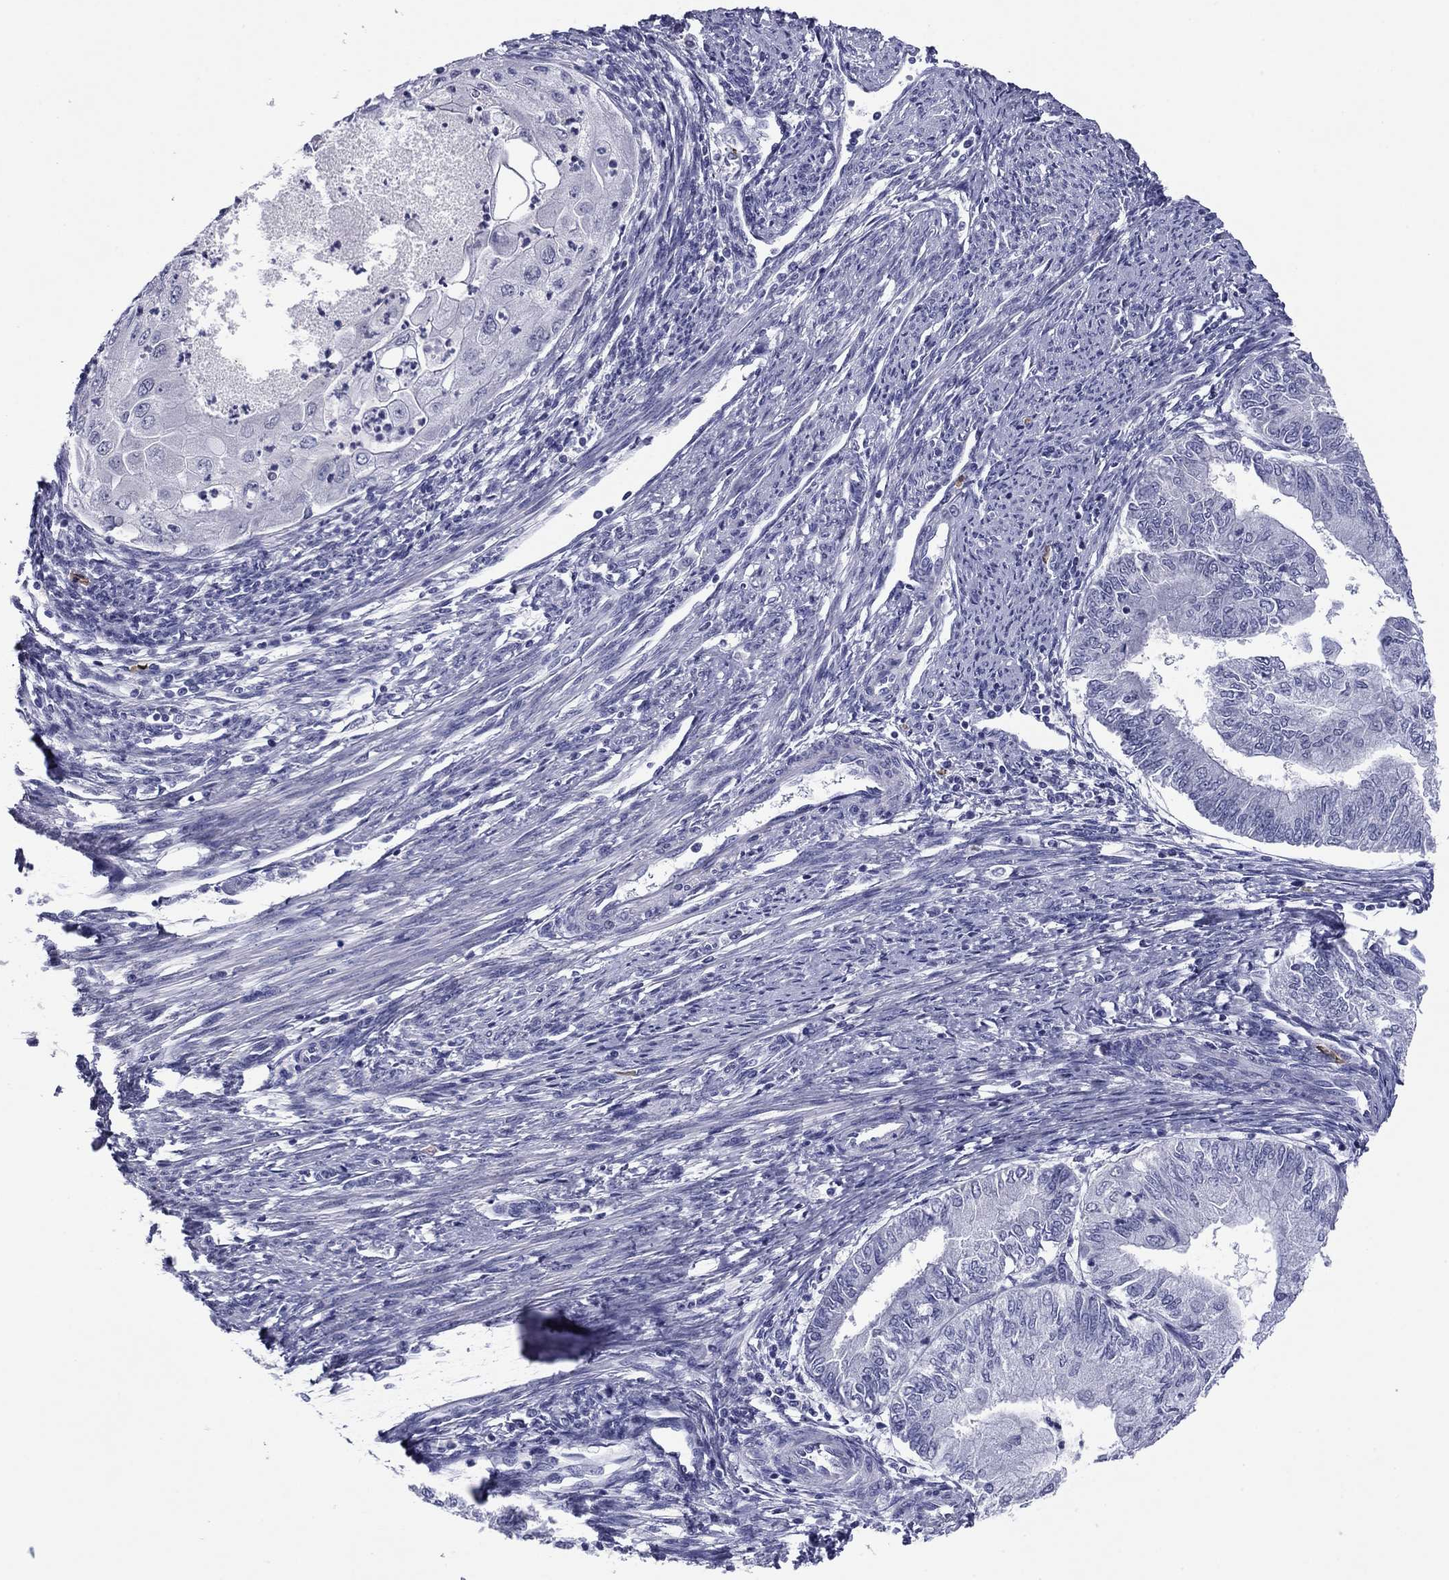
{"staining": {"intensity": "negative", "quantity": "none", "location": "none"}, "tissue": "endometrial cancer", "cell_type": "Tumor cells", "image_type": "cancer", "snomed": [{"axis": "morphology", "description": "Adenocarcinoma, NOS"}, {"axis": "topography", "description": "Endometrium"}], "caption": "This is an IHC micrograph of human endometrial cancer (adenocarcinoma). There is no staining in tumor cells.", "gene": "HAO1", "patient": {"sex": "female", "age": 59}}